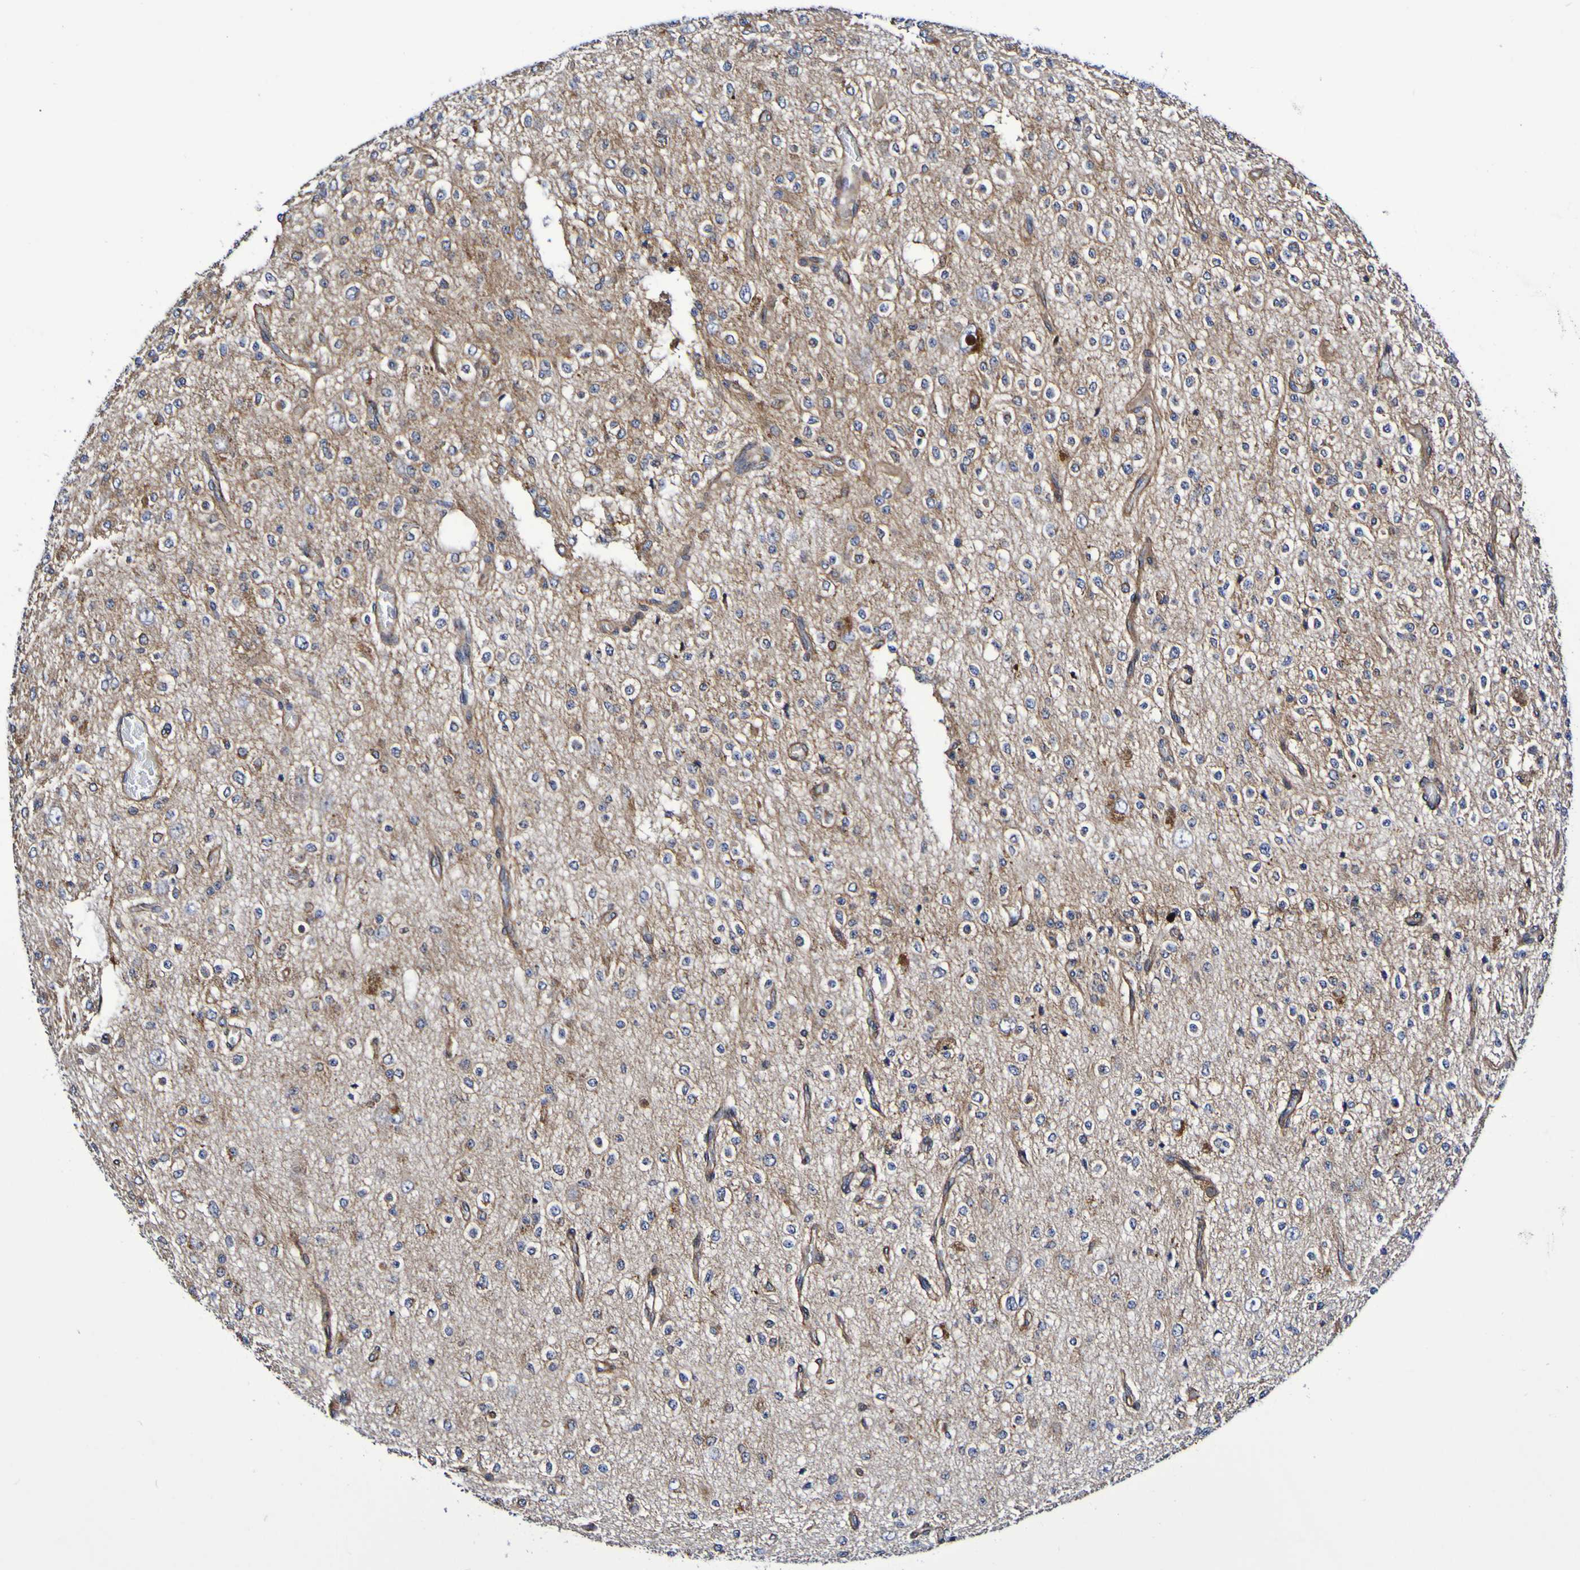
{"staining": {"intensity": "negative", "quantity": "none", "location": "none"}, "tissue": "glioma", "cell_type": "Tumor cells", "image_type": "cancer", "snomed": [{"axis": "morphology", "description": "Glioma, malignant, Low grade"}, {"axis": "topography", "description": "Brain"}], "caption": "Human glioma stained for a protein using IHC reveals no expression in tumor cells.", "gene": "GJB1", "patient": {"sex": "male", "age": 38}}